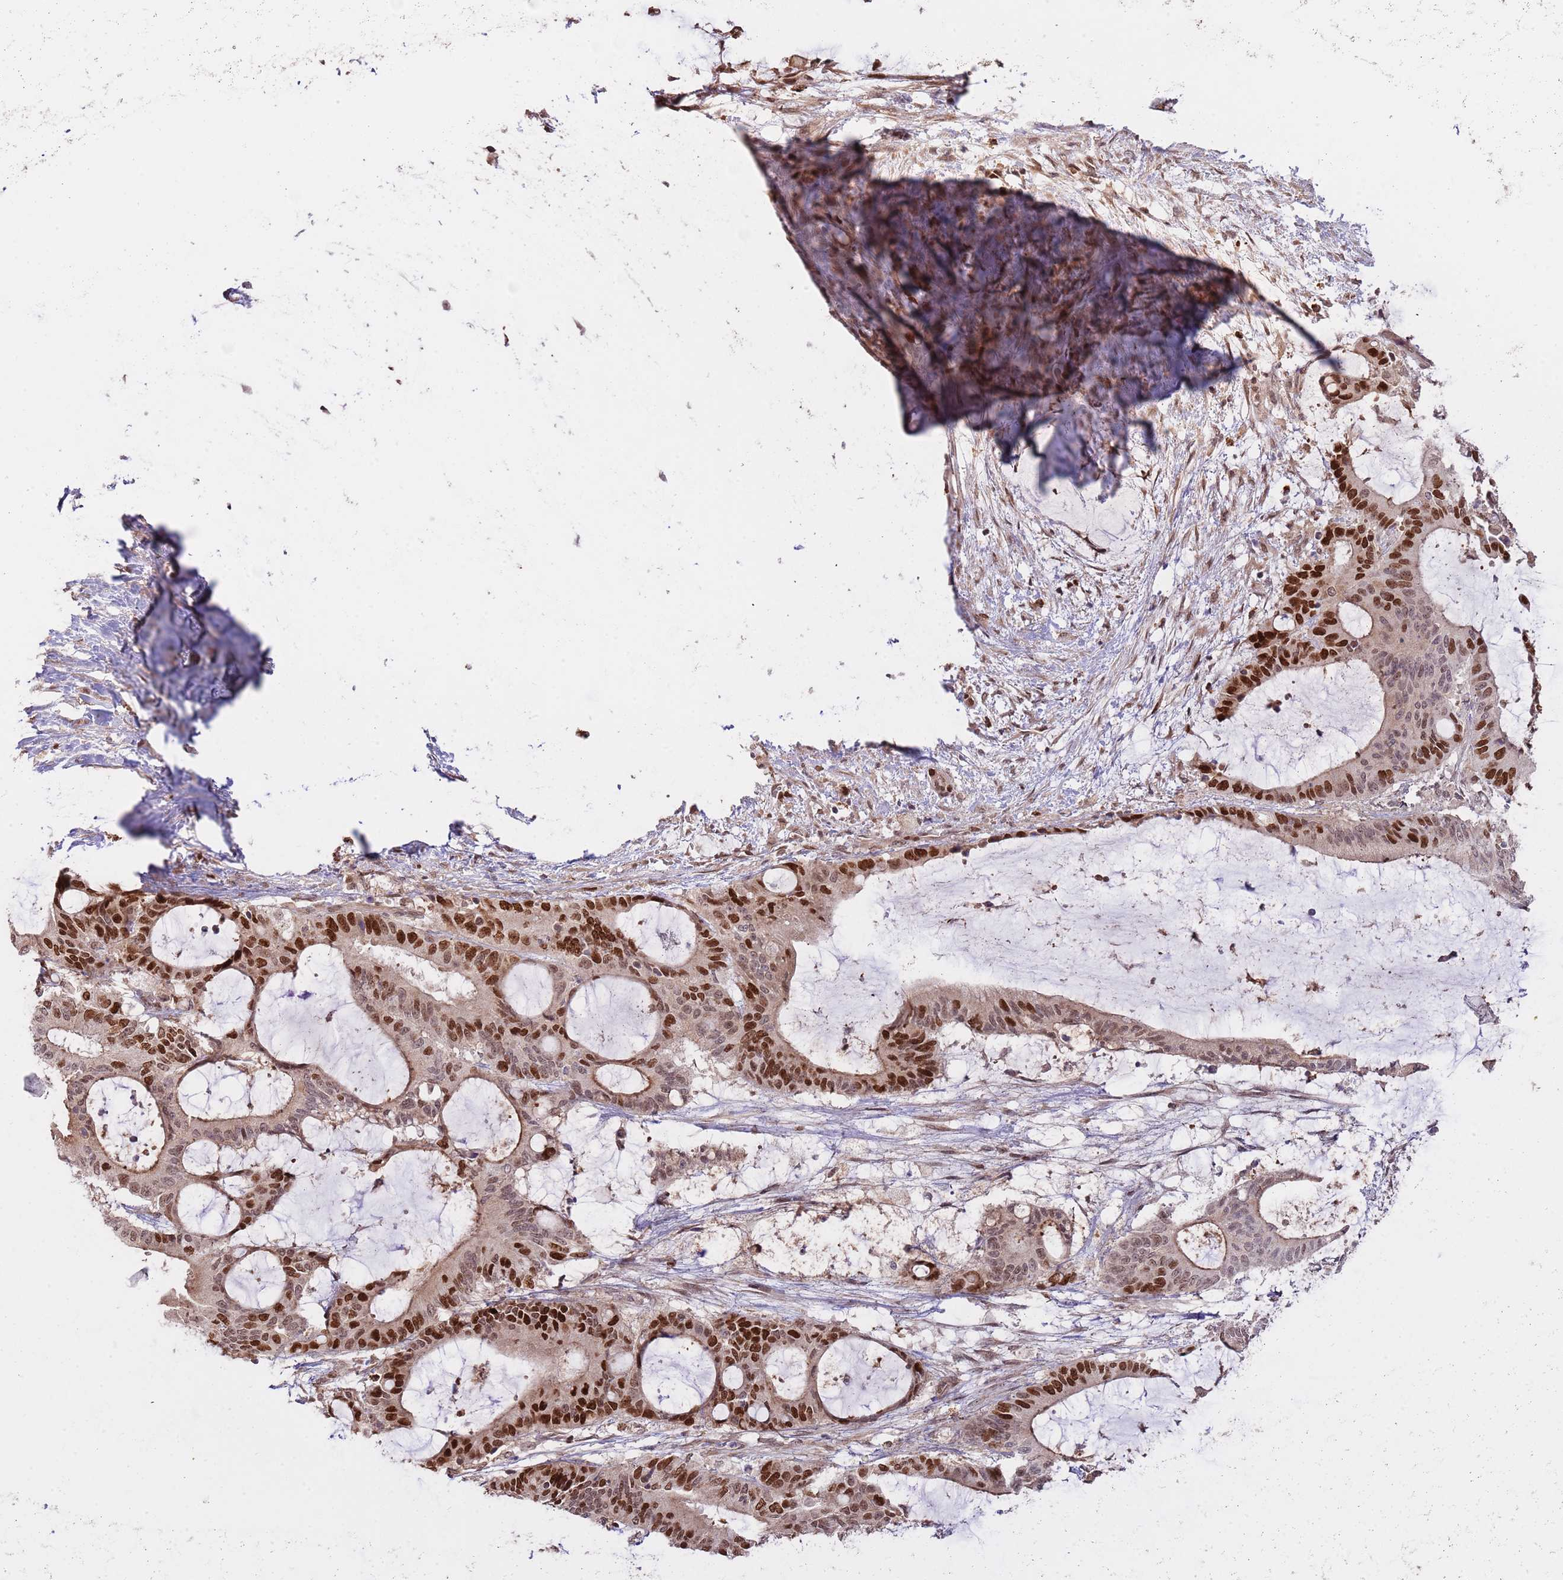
{"staining": {"intensity": "strong", "quantity": "25%-75%", "location": "nuclear"}, "tissue": "liver cancer", "cell_type": "Tumor cells", "image_type": "cancer", "snomed": [{"axis": "morphology", "description": "Normal tissue, NOS"}, {"axis": "morphology", "description": "Cholangiocarcinoma"}, {"axis": "topography", "description": "Liver"}, {"axis": "topography", "description": "Peripheral nerve tissue"}], "caption": "Liver cancer (cholangiocarcinoma) stained for a protein (brown) exhibits strong nuclear positive expression in about 25%-75% of tumor cells.", "gene": "RIF1", "patient": {"sex": "female", "age": 73}}